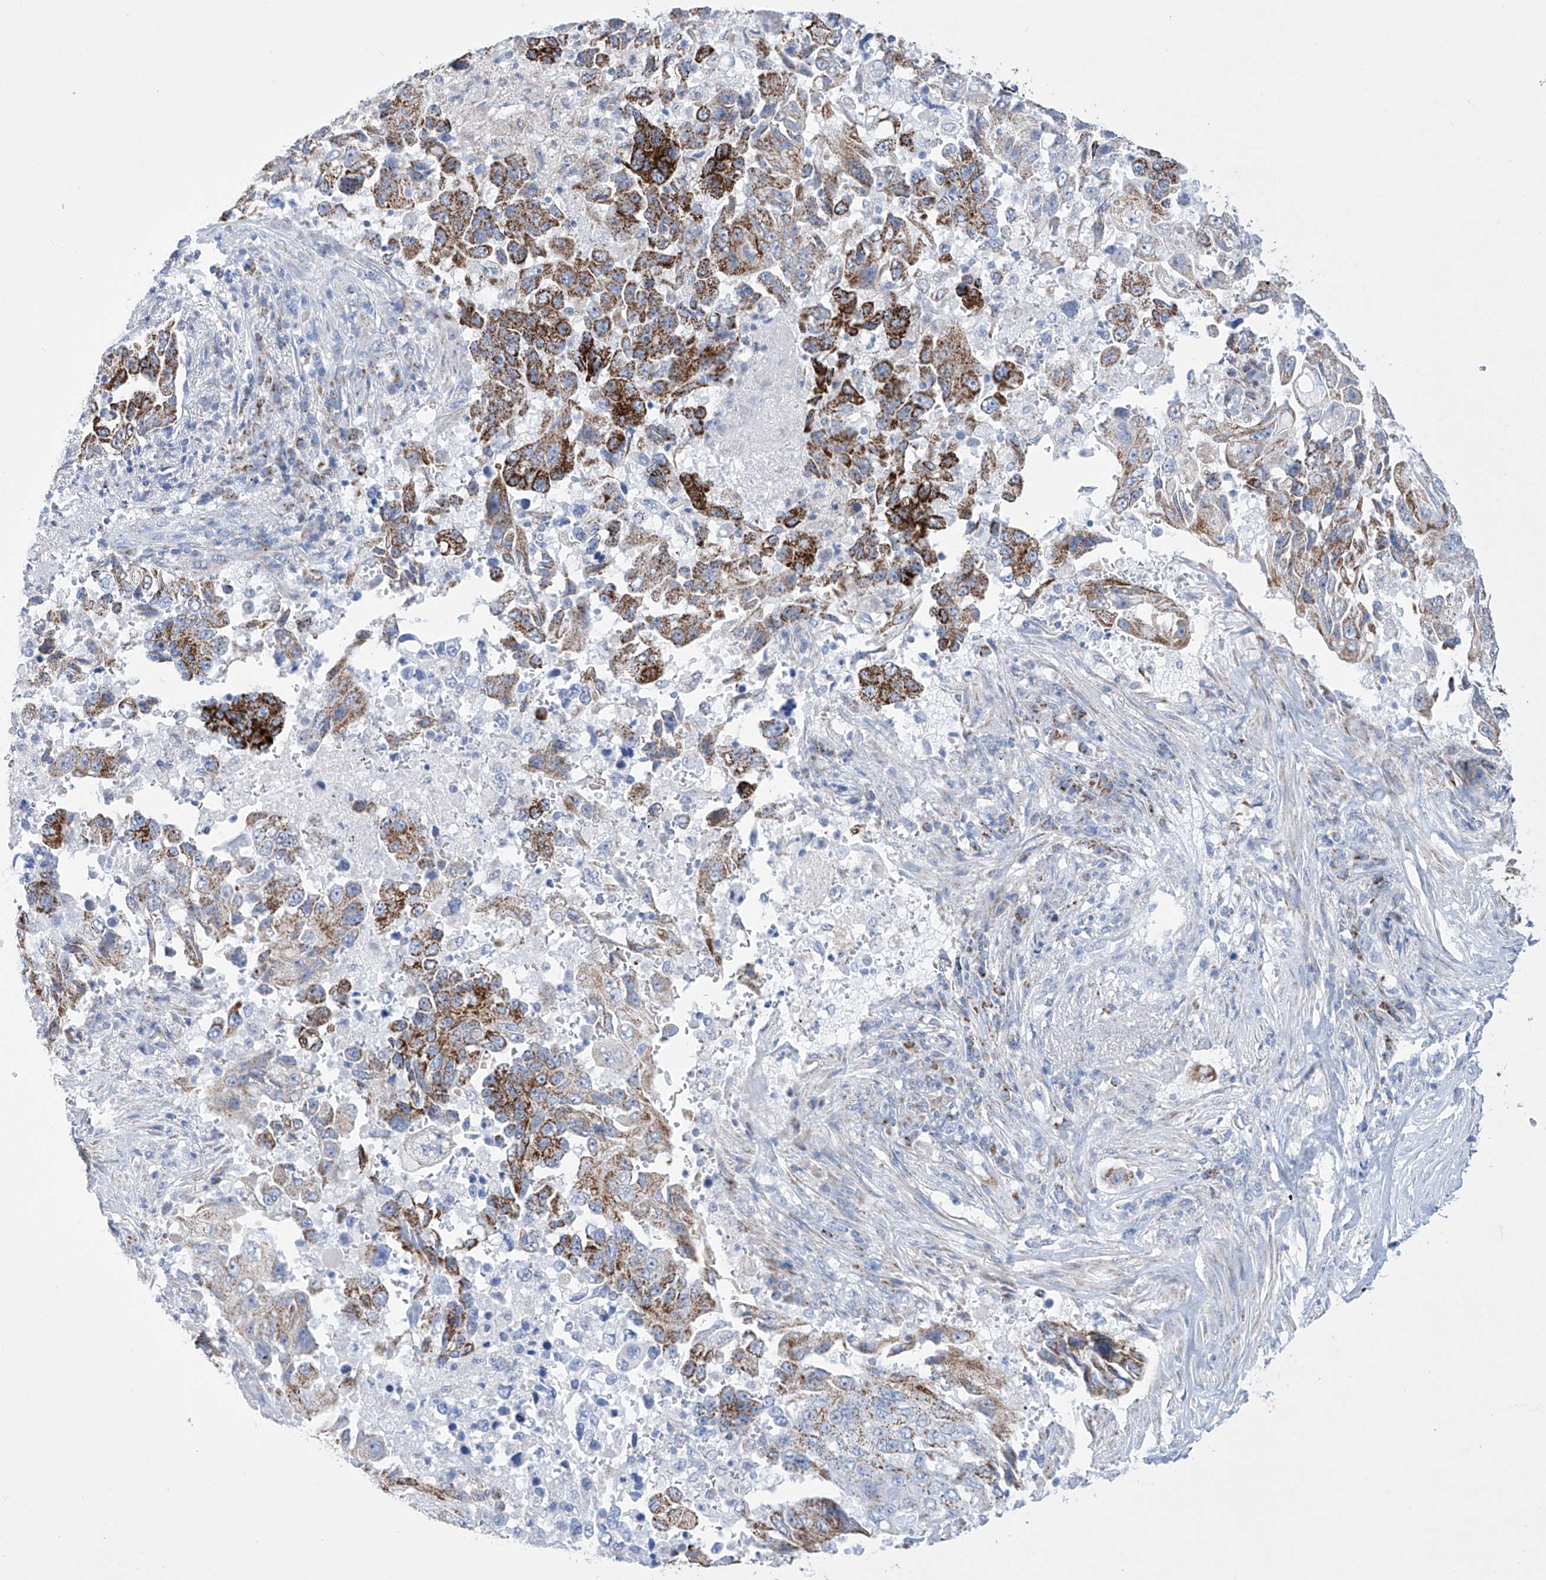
{"staining": {"intensity": "strong", "quantity": ">75%", "location": "cytoplasmic/membranous"}, "tissue": "lung cancer", "cell_type": "Tumor cells", "image_type": "cancer", "snomed": [{"axis": "morphology", "description": "Adenocarcinoma, NOS"}, {"axis": "topography", "description": "Lung"}], "caption": "A photomicrograph of lung cancer stained for a protein shows strong cytoplasmic/membranous brown staining in tumor cells.", "gene": "ALDH6A1", "patient": {"sex": "female", "age": 51}}